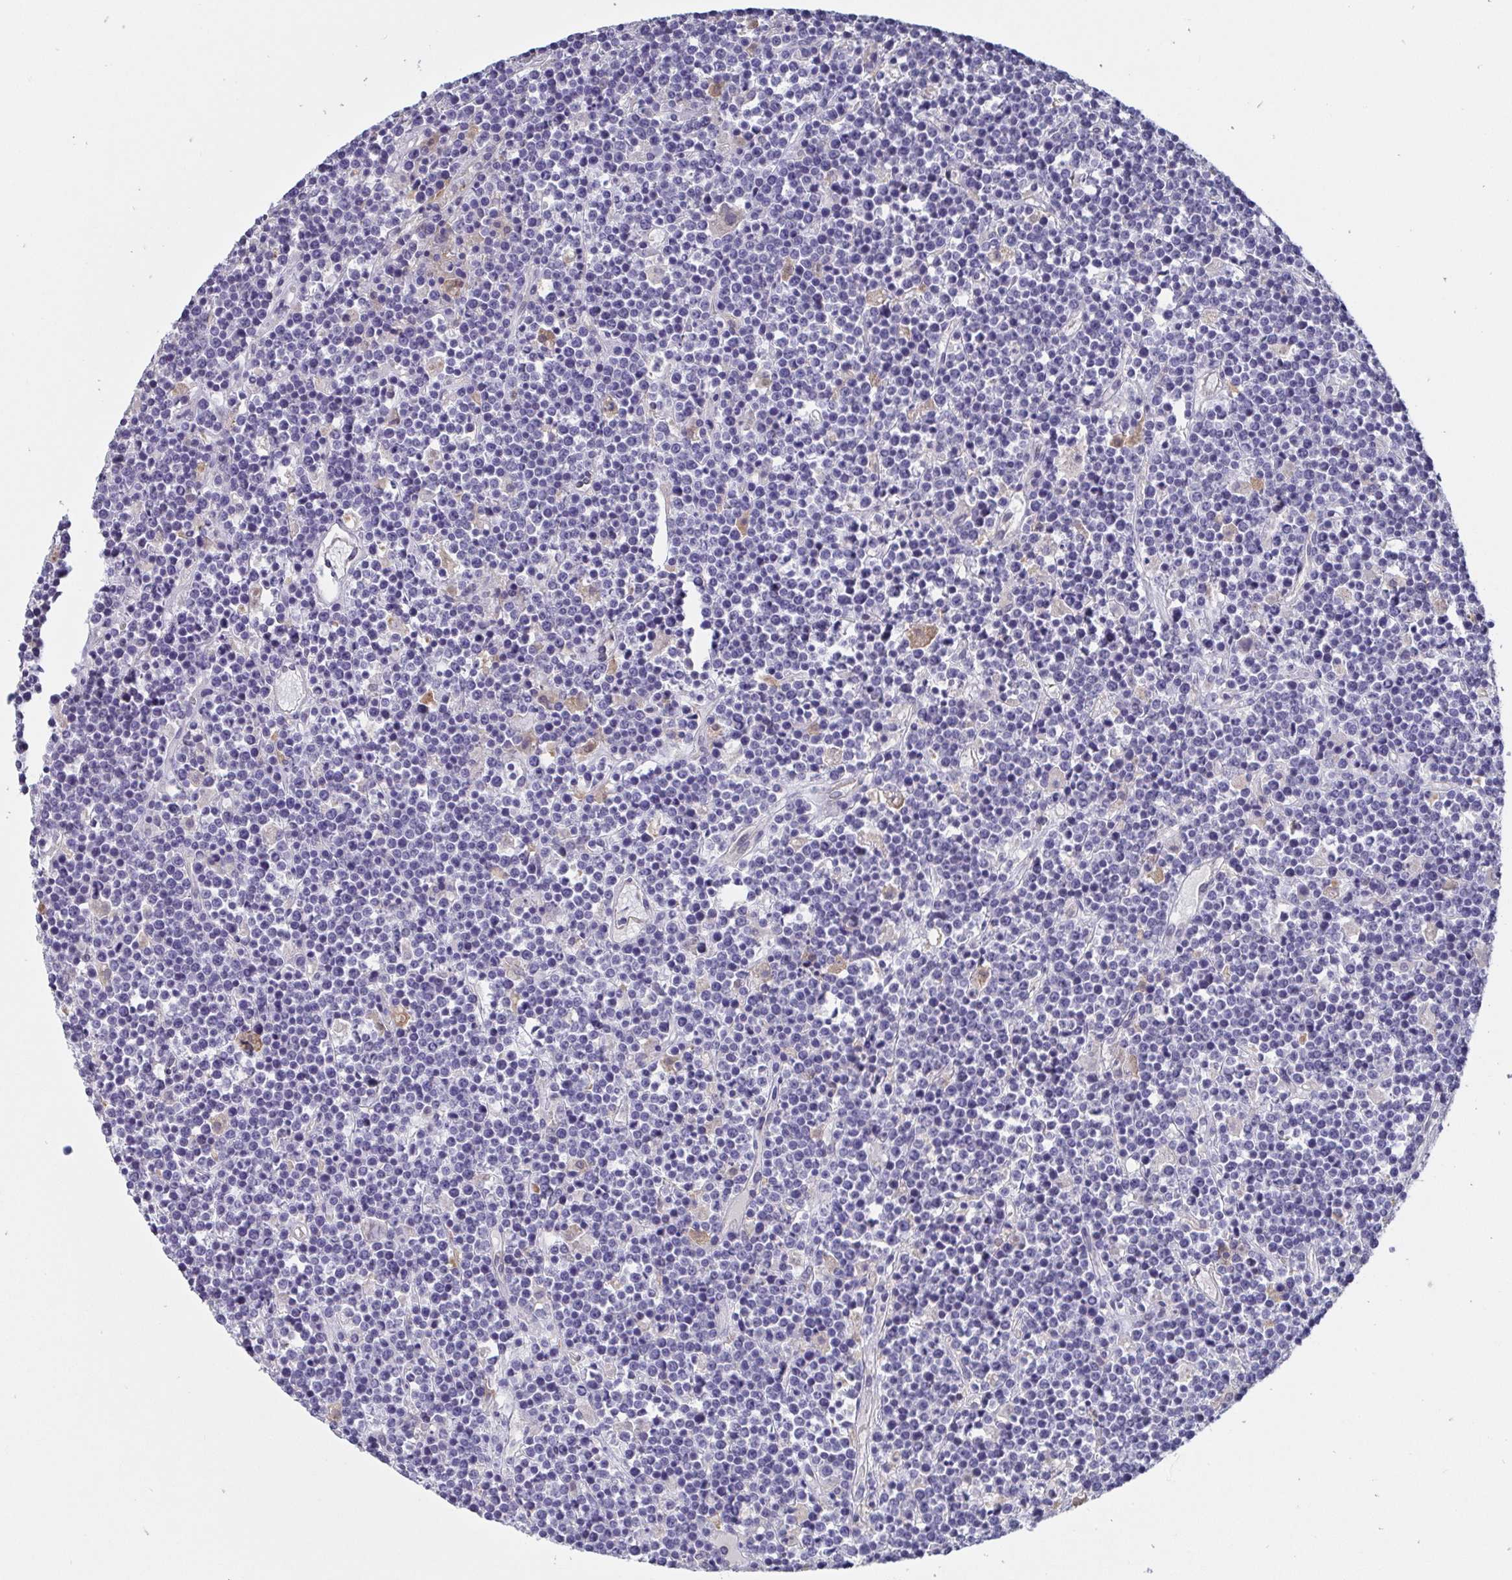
{"staining": {"intensity": "negative", "quantity": "none", "location": "none"}, "tissue": "lymphoma", "cell_type": "Tumor cells", "image_type": "cancer", "snomed": [{"axis": "morphology", "description": "Malignant lymphoma, non-Hodgkin's type, High grade"}, {"axis": "topography", "description": "Ovary"}], "caption": "Malignant lymphoma, non-Hodgkin's type (high-grade) was stained to show a protein in brown. There is no significant positivity in tumor cells.", "gene": "IDH1", "patient": {"sex": "female", "age": 56}}